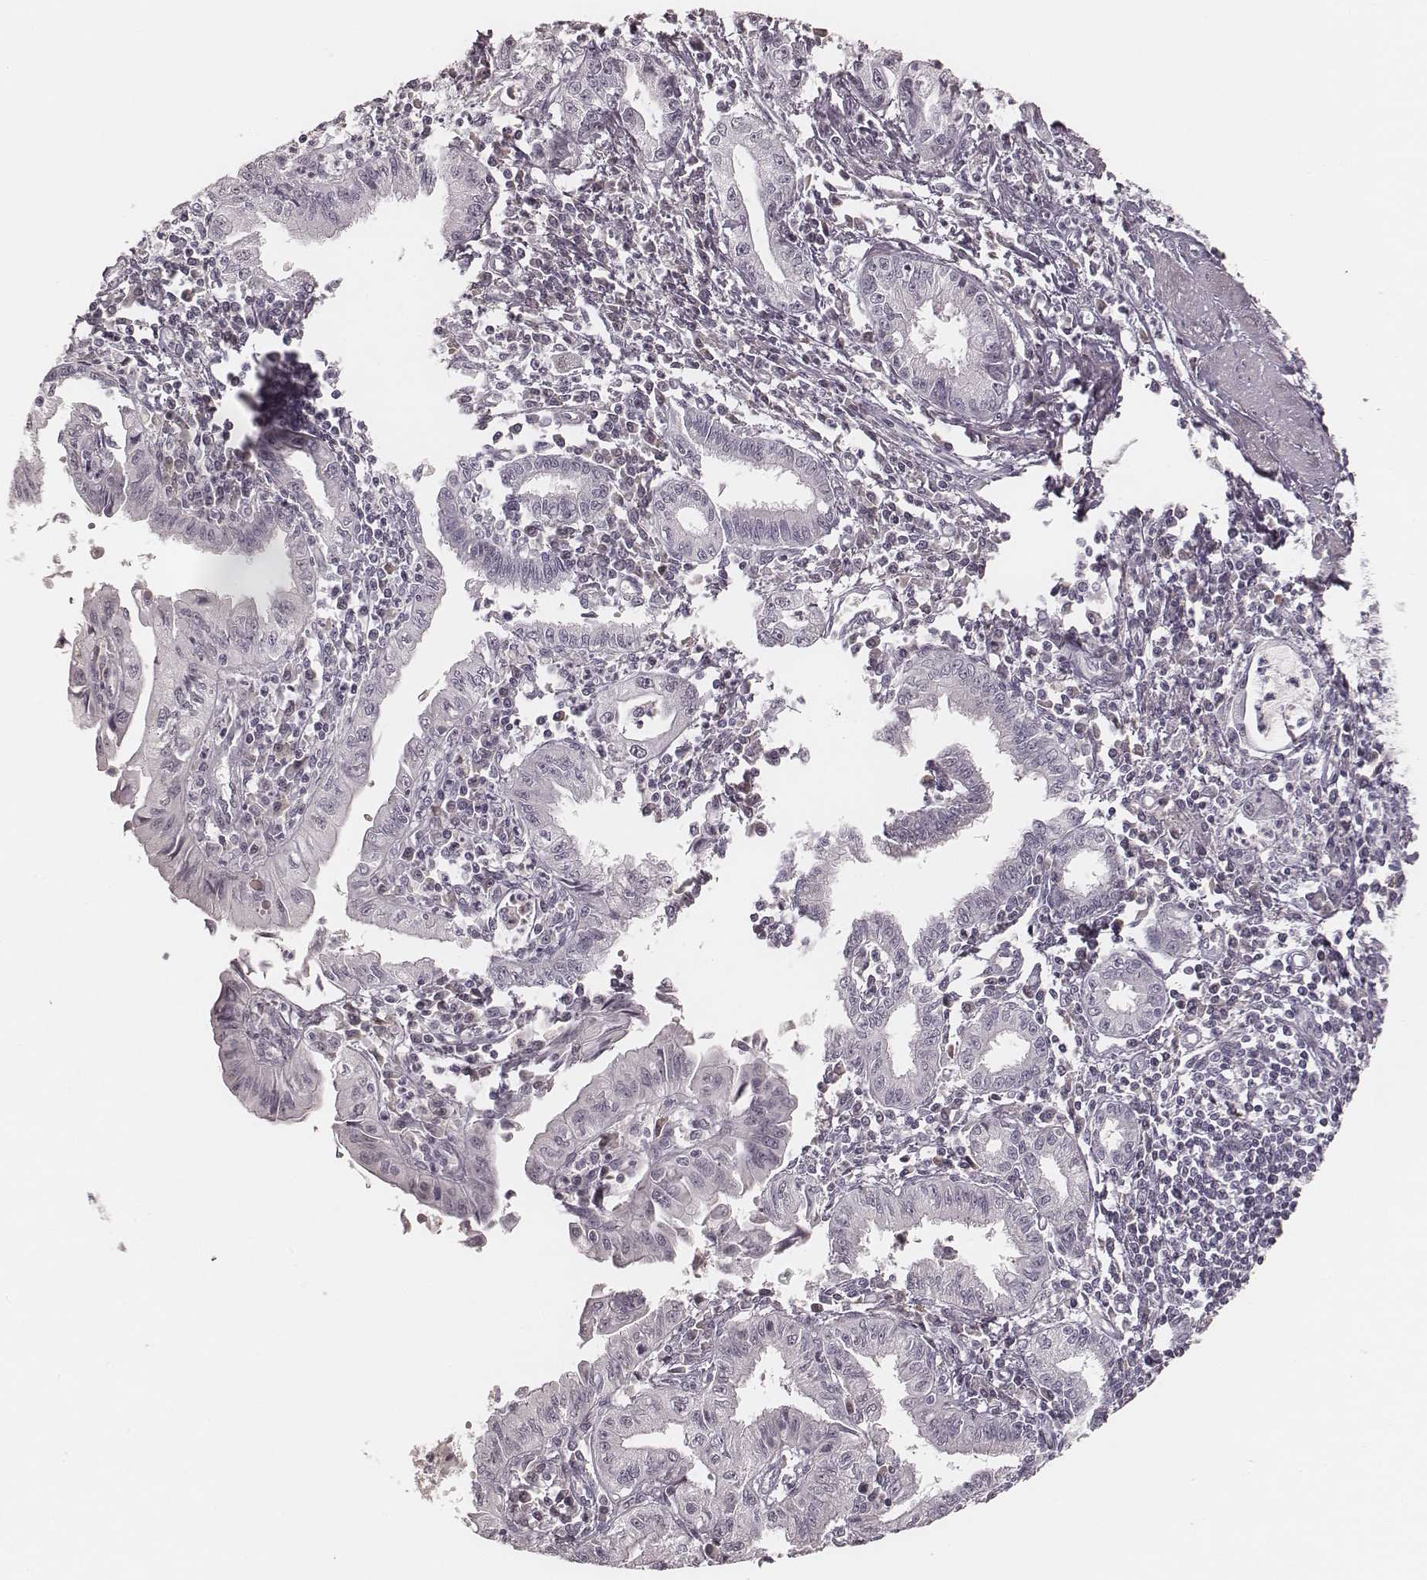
{"staining": {"intensity": "negative", "quantity": "none", "location": "none"}, "tissue": "pancreatic cancer", "cell_type": "Tumor cells", "image_type": "cancer", "snomed": [{"axis": "morphology", "description": "Adenocarcinoma, NOS"}, {"axis": "topography", "description": "Pancreas"}], "caption": "Tumor cells are negative for protein expression in human pancreatic cancer.", "gene": "MSX1", "patient": {"sex": "male", "age": 72}}